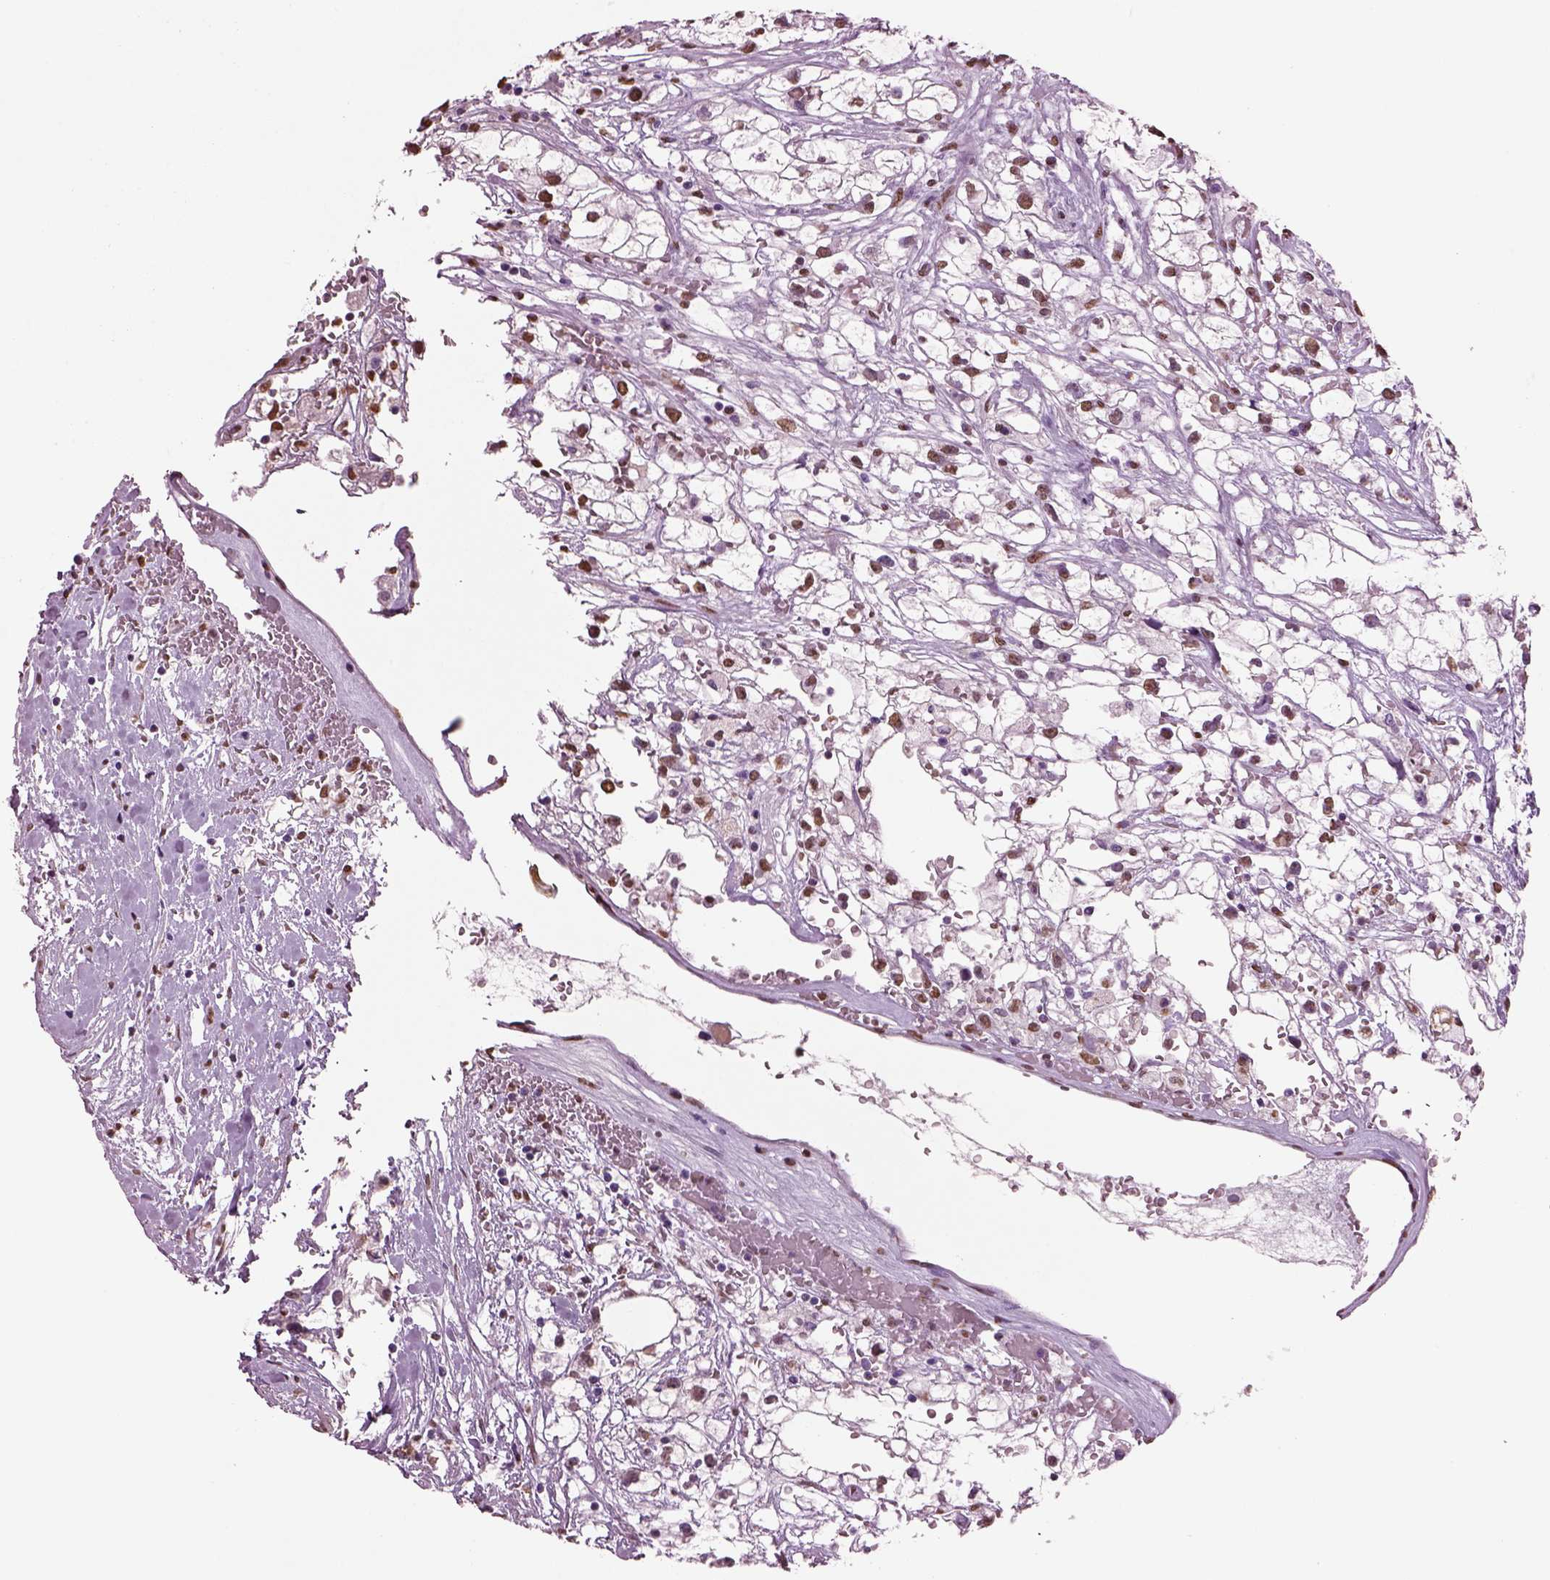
{"staining": {"intensity": "moderate", "quantity": ">75%", "location": "nuclear"}, "tissue": "renal cancer", "cell_type": "Tumor cells", "image_type": "cancer", "snomed": [{"axis": "morphology", "description": "Adenocarcinoma, NOS"}, {"axis": "topography", "description": "Kidney"}], "caption": "Human renal adenocarcinoma stained with a brown dye exhibits moderate nuclear positive expression in approximately >75% of tumor cells.", "gene": "DDX3X", "patient": {"sex": "male", "age": 59}}